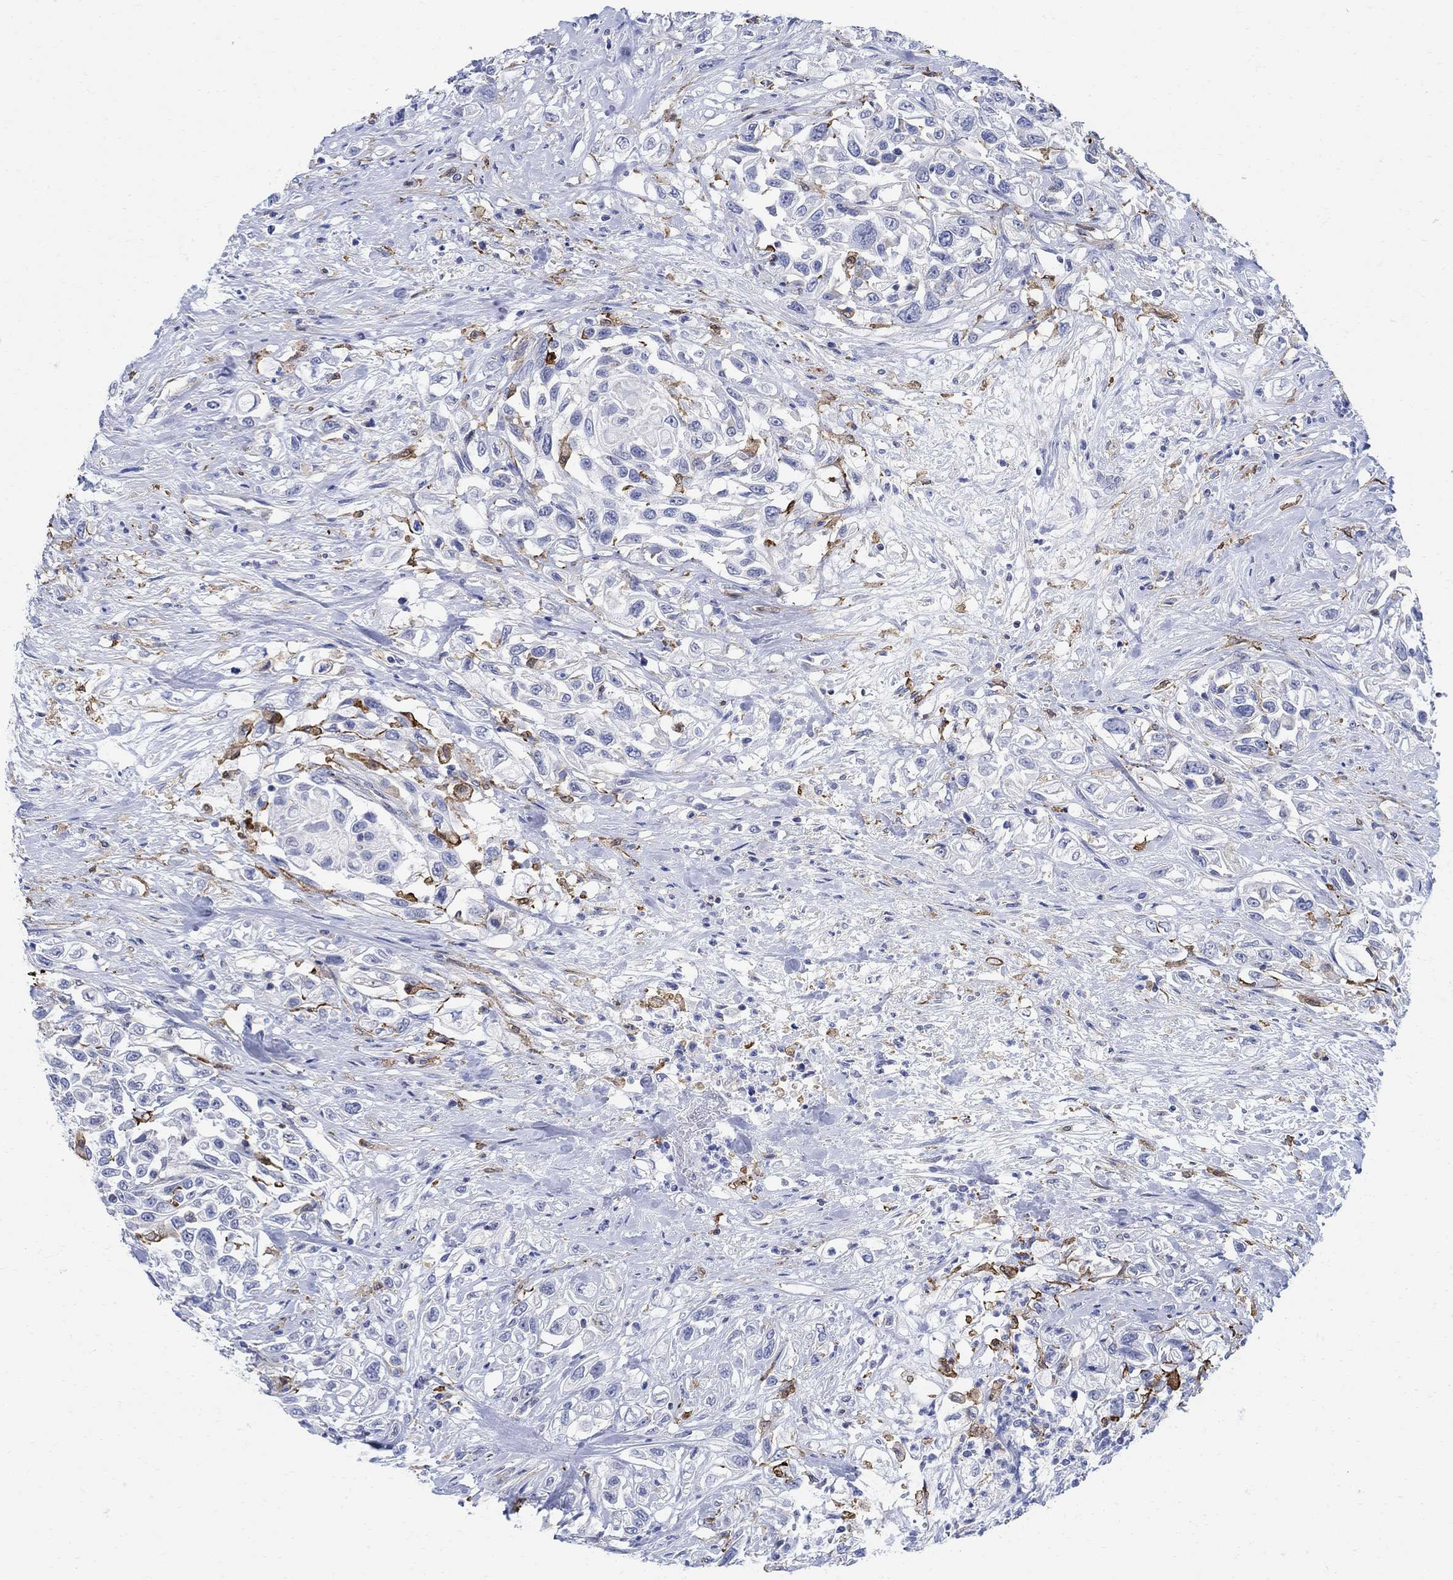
{"staining": {"intensity": "strong", "quantity": "<25%", "location": "cytoplasmic/membranous"}, "tissue": "urothelial cancer", "cell_type": "Tumor cells", "image_type": "cancer", "snomed": [{"axis": "morphology", "description": "Urothelial carcinoma, High grade"}, {"axis": "topography", "description": "Urinary bladder"}], "caption": "Approximately <25% of tumor cells in human urothelial carcinoma (high-grade) show strong cytoplasmic/membranous protein expression as visualized by brown immunohistochemical staining.", "gene": "PHF21B", "patient": {"sex": "female", "age": 56}}